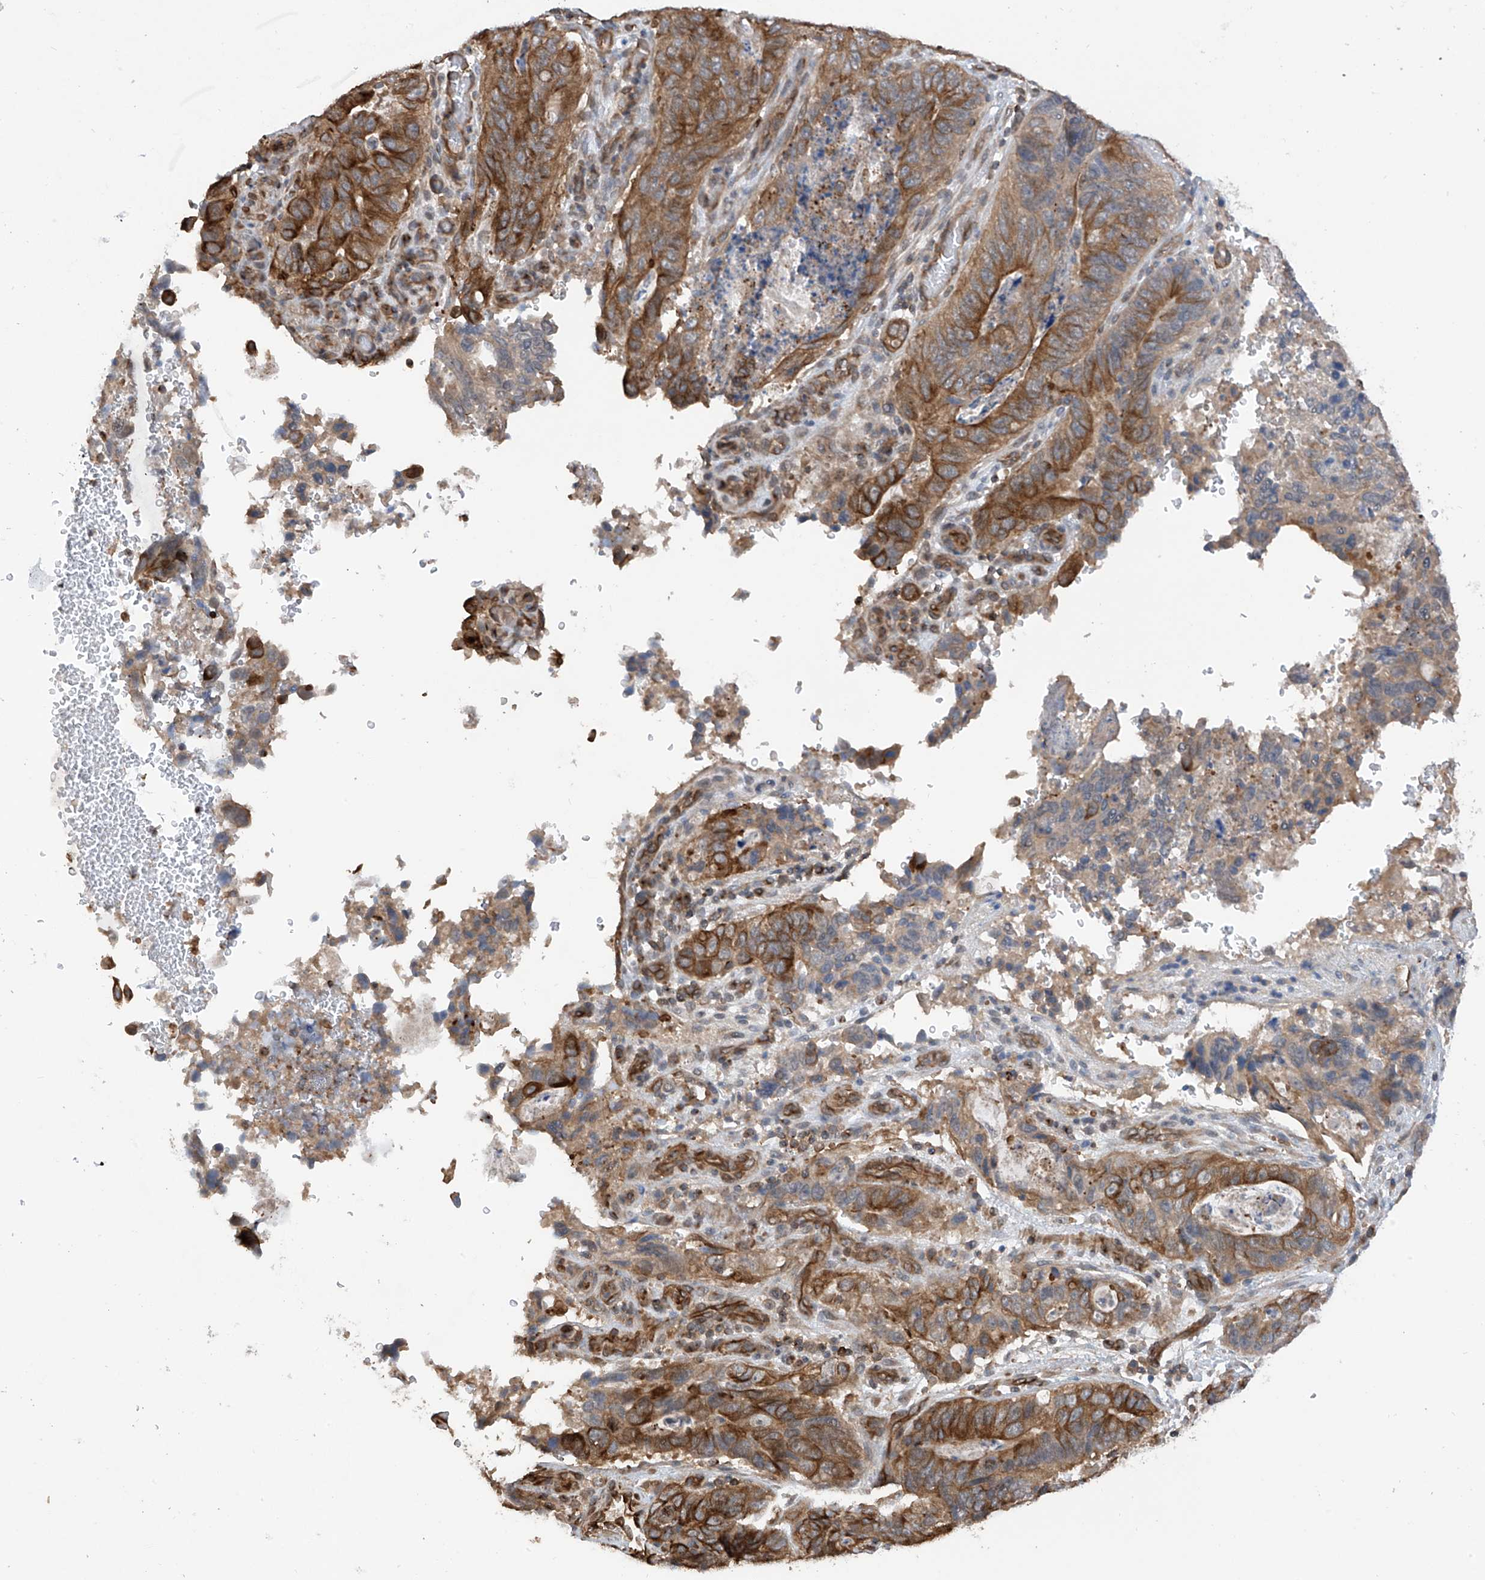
{"staining": {"intensity": "strong", "quantity": "25%-75%", "location": "cytoplasmic/membranous"}, "tissue": "stomach cancer", "cell_type": "Tumor cells", "image_type": "cancer", "snomed": [{"axis": "morphology", "description": "Normal tissue, NOS"}, {"axis": "morphology", "description": "Adenocarcinoma, NOS"}, {"axis": "topography", "description": "Stomach"}], "caption": "Immunohistochemistry (IHC) histopathology image of human adenocarcinoma (stomach) stained for a protein (brown), which displays high levels of strong cytoplasmic/membranous expression in approximately 25%-75% of tumor cells.", "gene": "RPAIN", "patient": {"sex": "female", "age": 89}}